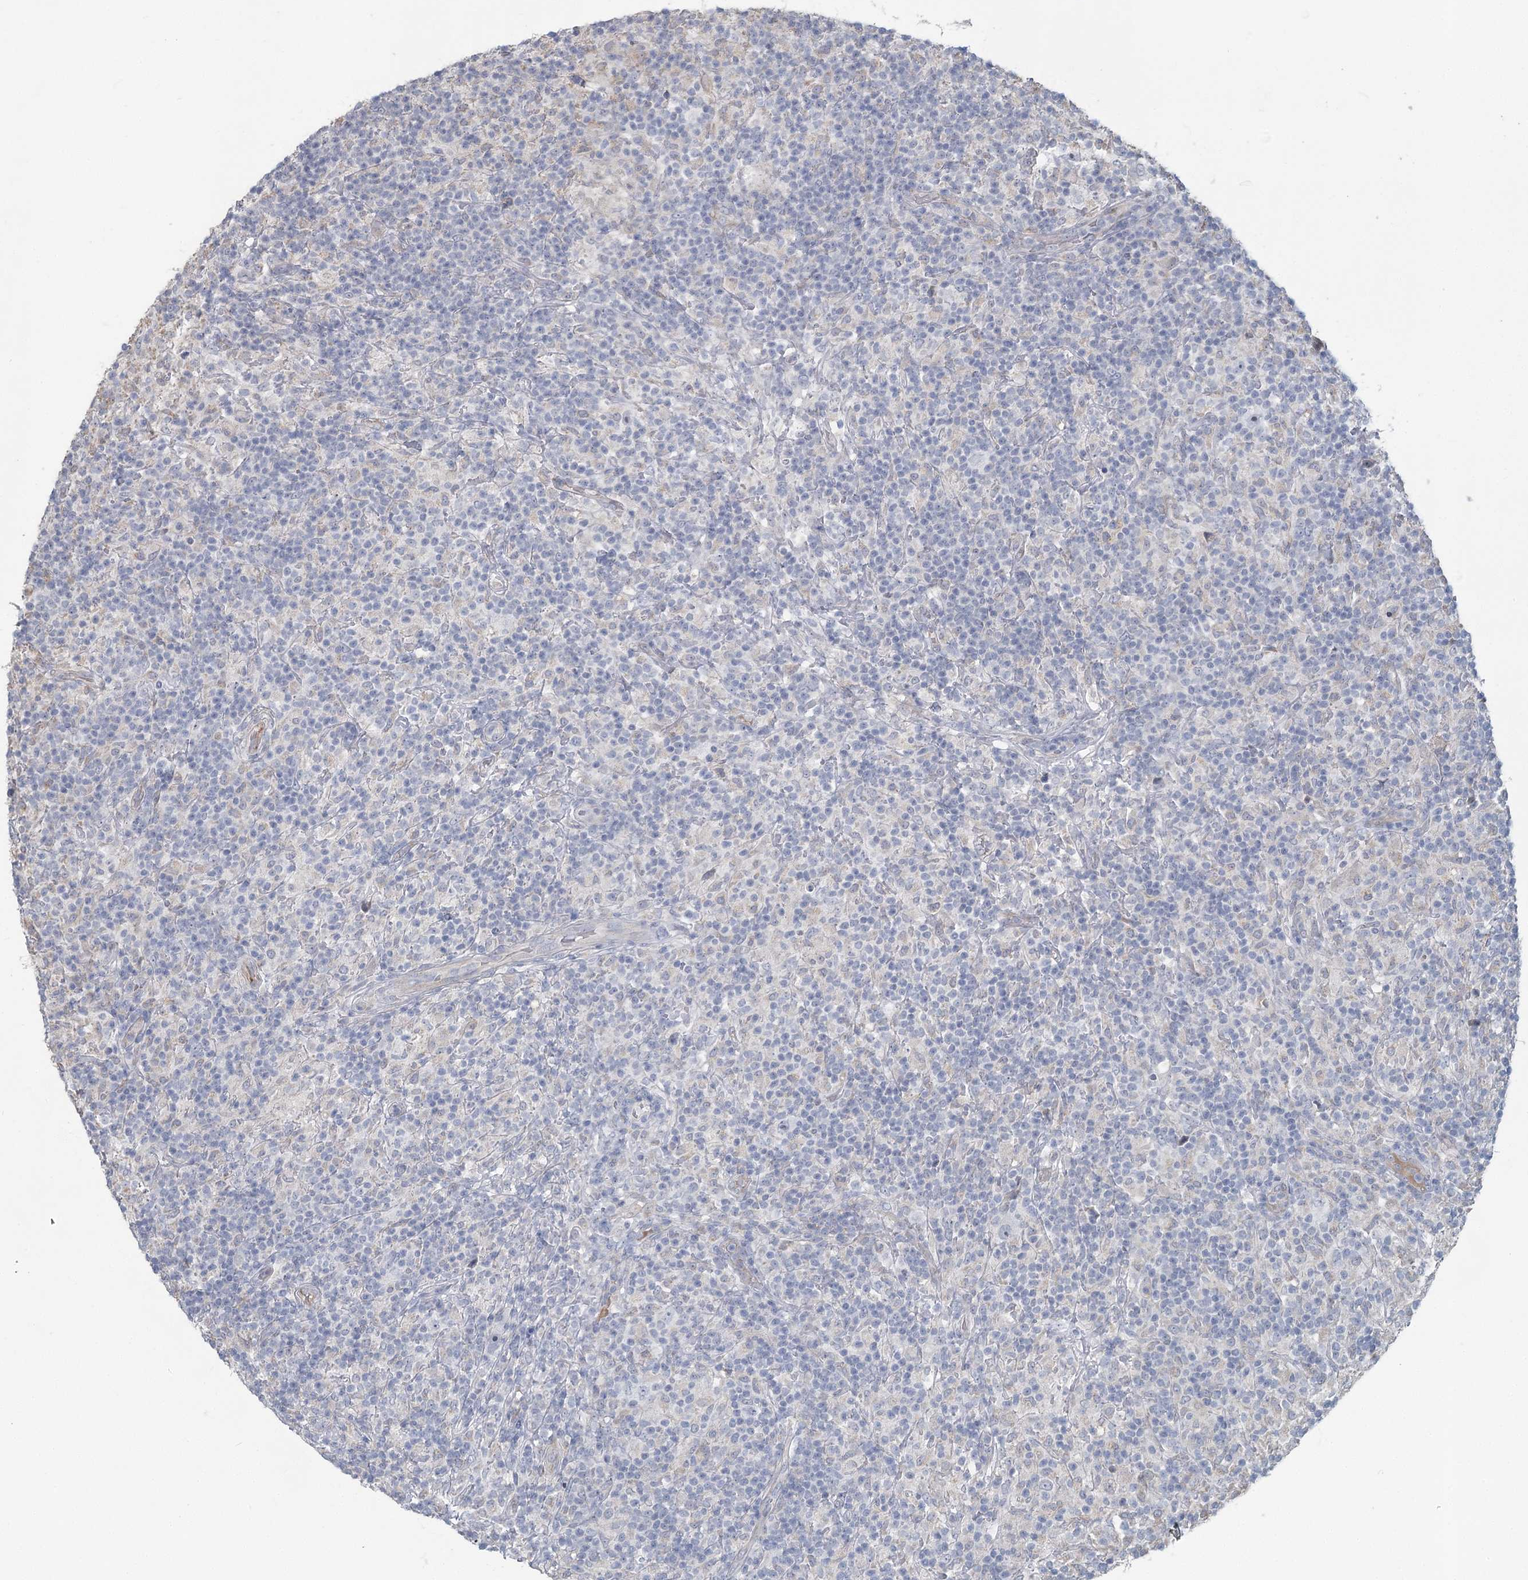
{"staining": {"intensity": "negative", "quantity": "none", "location": "none"}, "tissue": "lymphoma", "cell_type": "Tumor cells", "image_type": "cancer", "snomed": [{"axis": "morphology", "description": "Hodgkin's disease, NOS"}, {"axis": "topography", "description": "Lymph node"}], "caption": "There is no significant positivity in tumor cells of lymphoma.", "gene": "SLC9A3", "patient": {"sex": "male", "age": 70}}